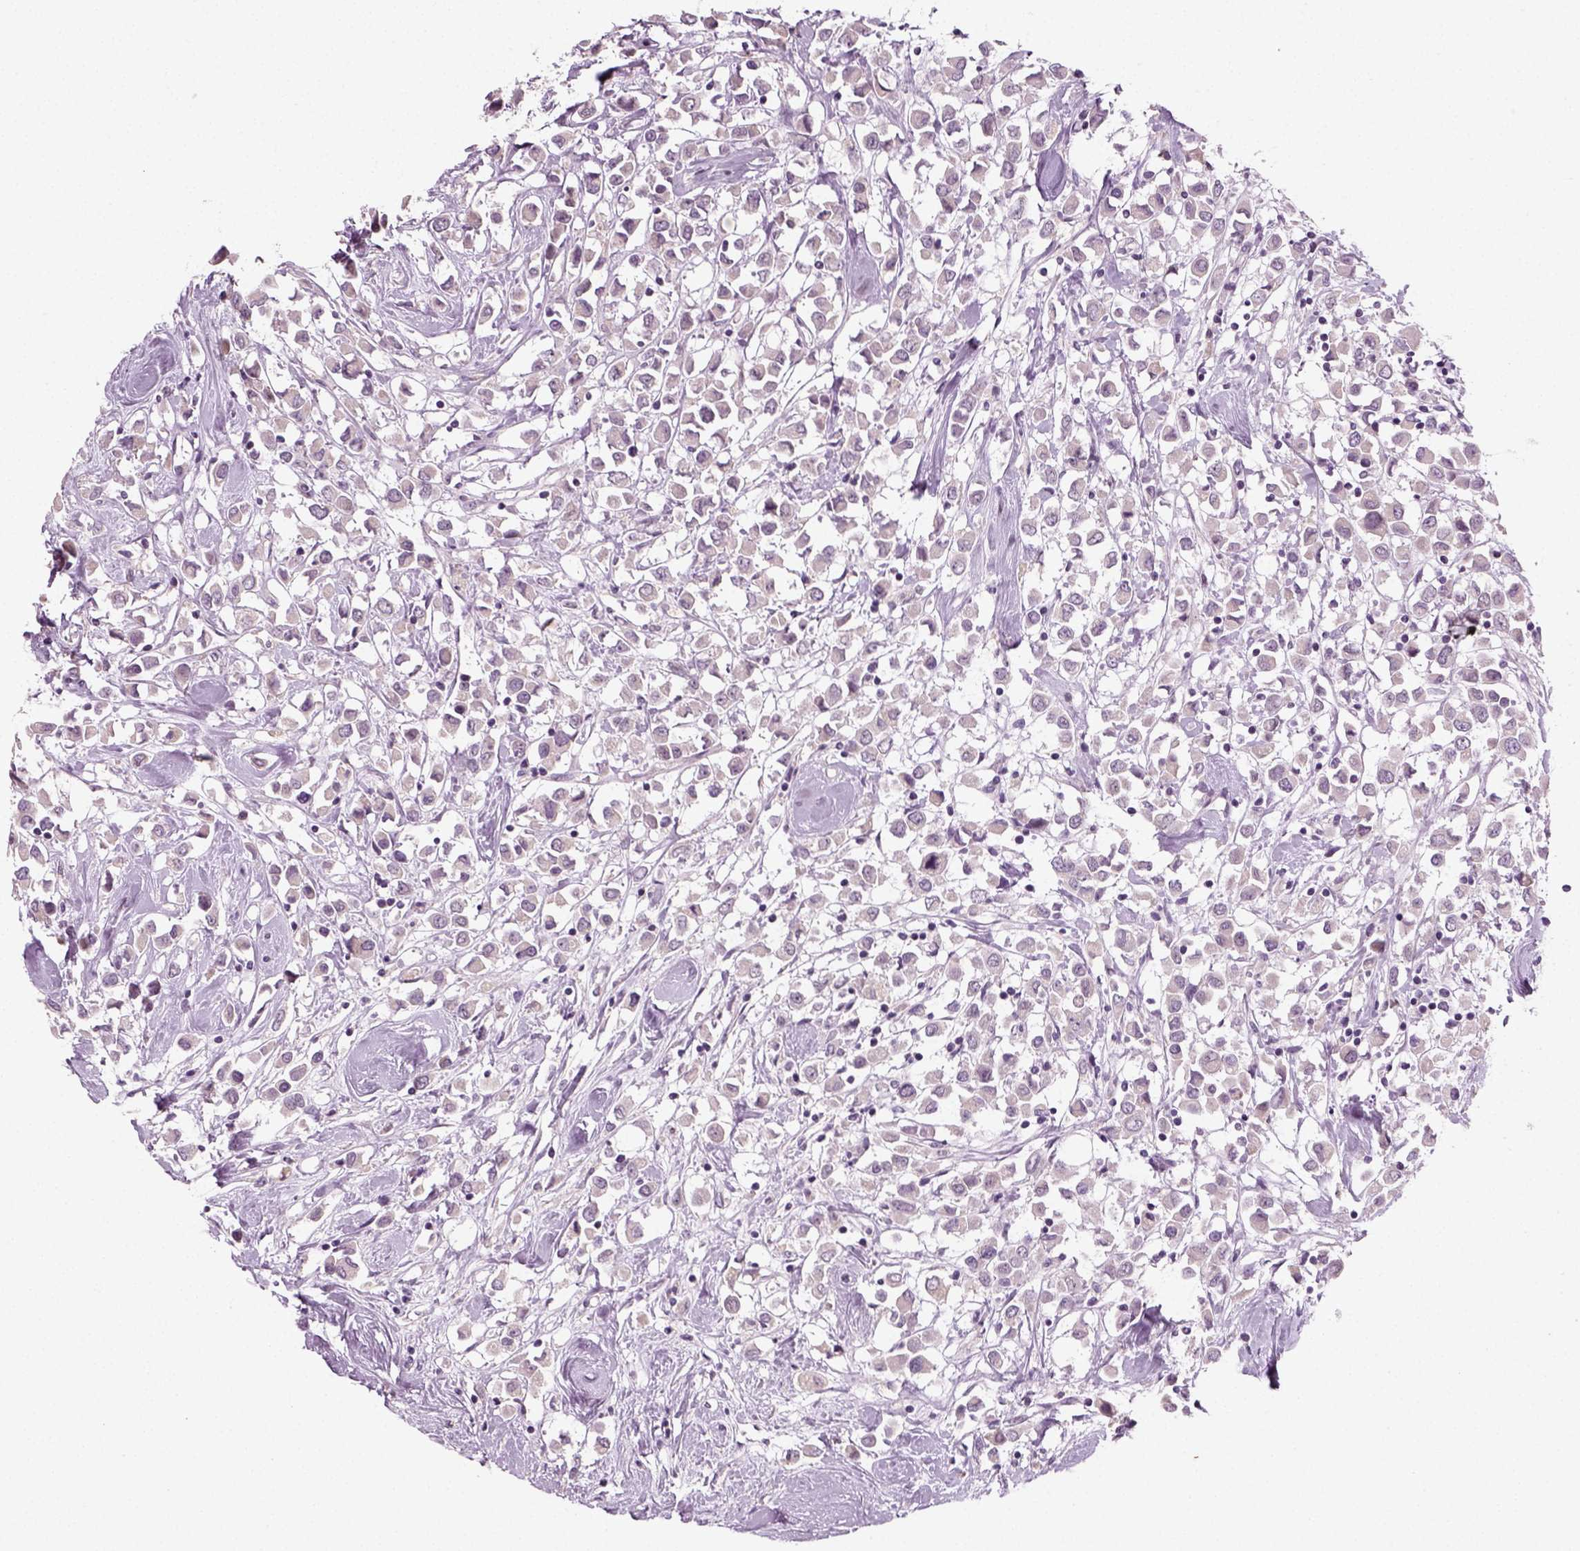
{"staining": {"intensity": "negative", "quantity": "none", "location": "none"}, "tissue": "breast cancer", "cell_type": "Tumor cells", "image_type": "cancer", "snomed": [{"axis": "morphology", "description": "Duct carcinoma"}, {"axis": "topography", "description": "Breast"}], "caption": "The micrograph reveals no significant positivity in tumor cells of breast cancer. (DAB IHC, high magnification).", "gene": "SYNGAP1", "patient": {"sex": "female", "age": 61}}